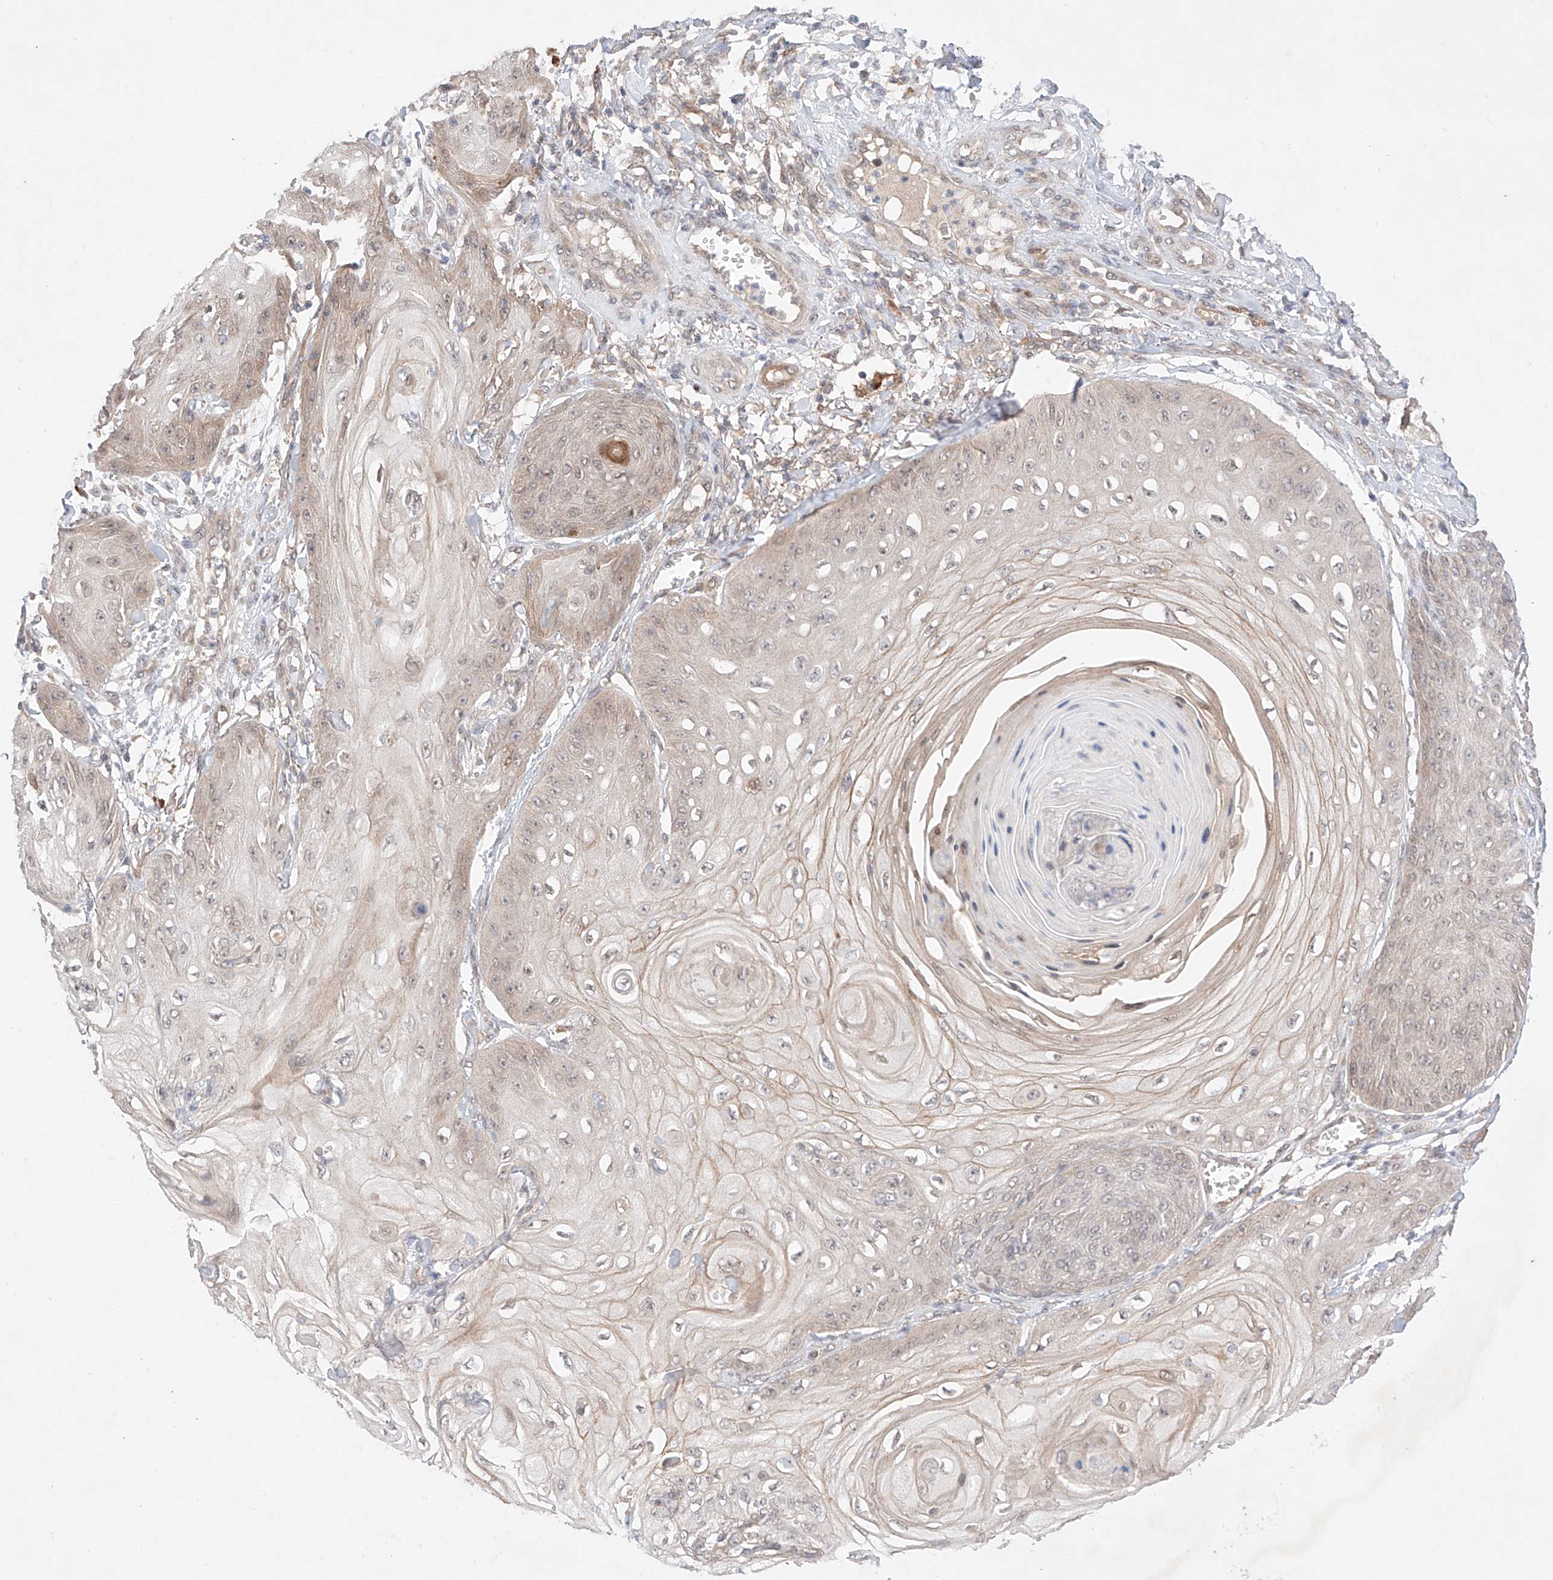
{"staining": {"intensity": "weak", "quantity": "25%-75%", "location": "cytoplasmic/membranous"}, "tissue": "skin cancer", "cell_type": "Tumor cells", "image_type": "cancer", "snomed": [{"axis": "morphology", "description": "Squamous cell carcinoma, NOS"}, {"axis": "topography", "description": "Skin"}], "caption": "Skin squamous cell carcinoma tissue demonstrates weak cytoplasmic/membranous staining in about 25%-75% of tumor cells, visualized by immunohistochemistry.", "gene": "ZNF124", "patient": {"sex": "male", "age": 74}}